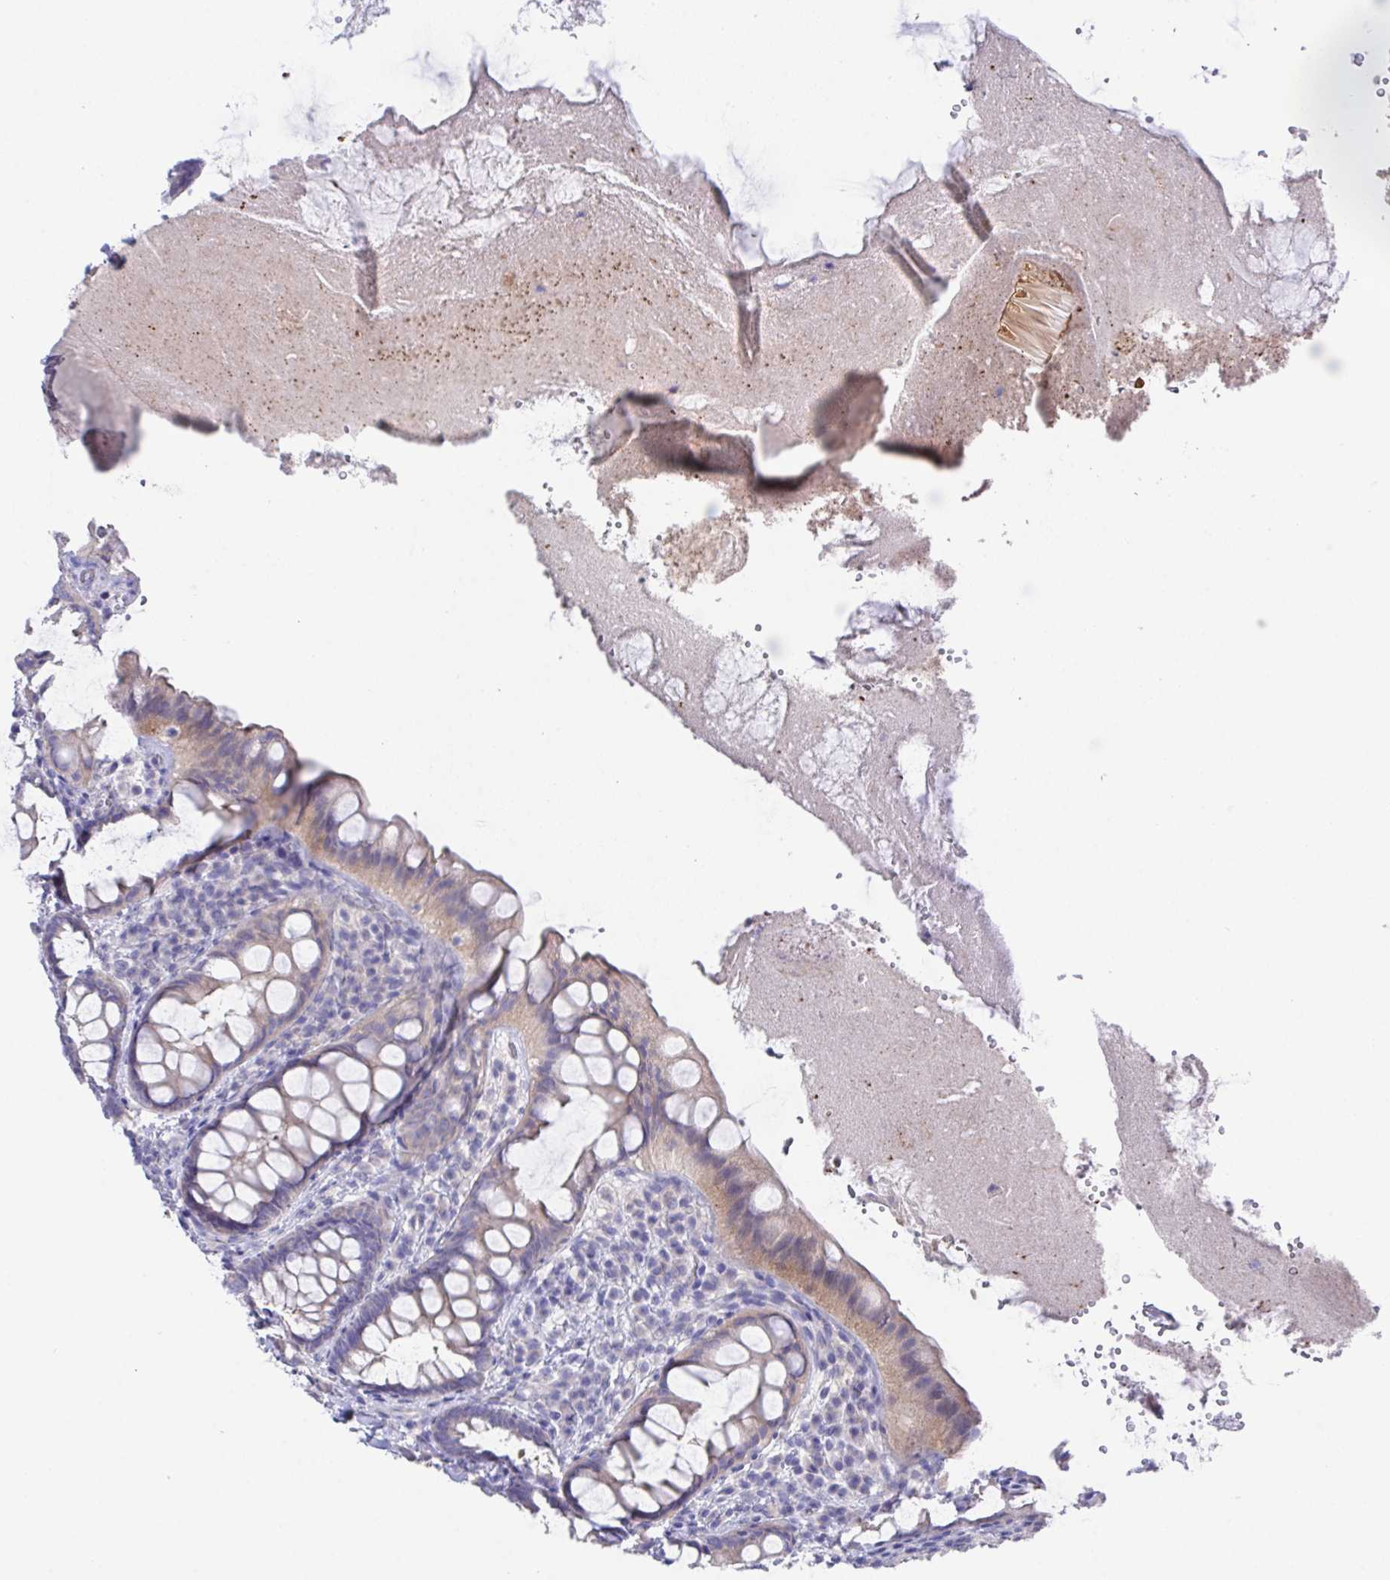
{"staining": {"intensity": "weak", "quantity": "25%-75%", "location": "cytoplasmic/membranous"}, "tissue": "rectum", "cell_type": "Glandular cells", "image_type": "normal", "snomed": [{"axis": "morphology", "description": "Normal tissue, NOS"}, {"axis": "topography", "description": "Rectum"}], "caption": "Immunohistochemical staining of benign human rectum shows low levels of weak cytoplasmic/membranous expression in approximately 25%-75% of glandular cells.", "gene": "PRG3", "patient": {"sex": "female", "age": 69}}